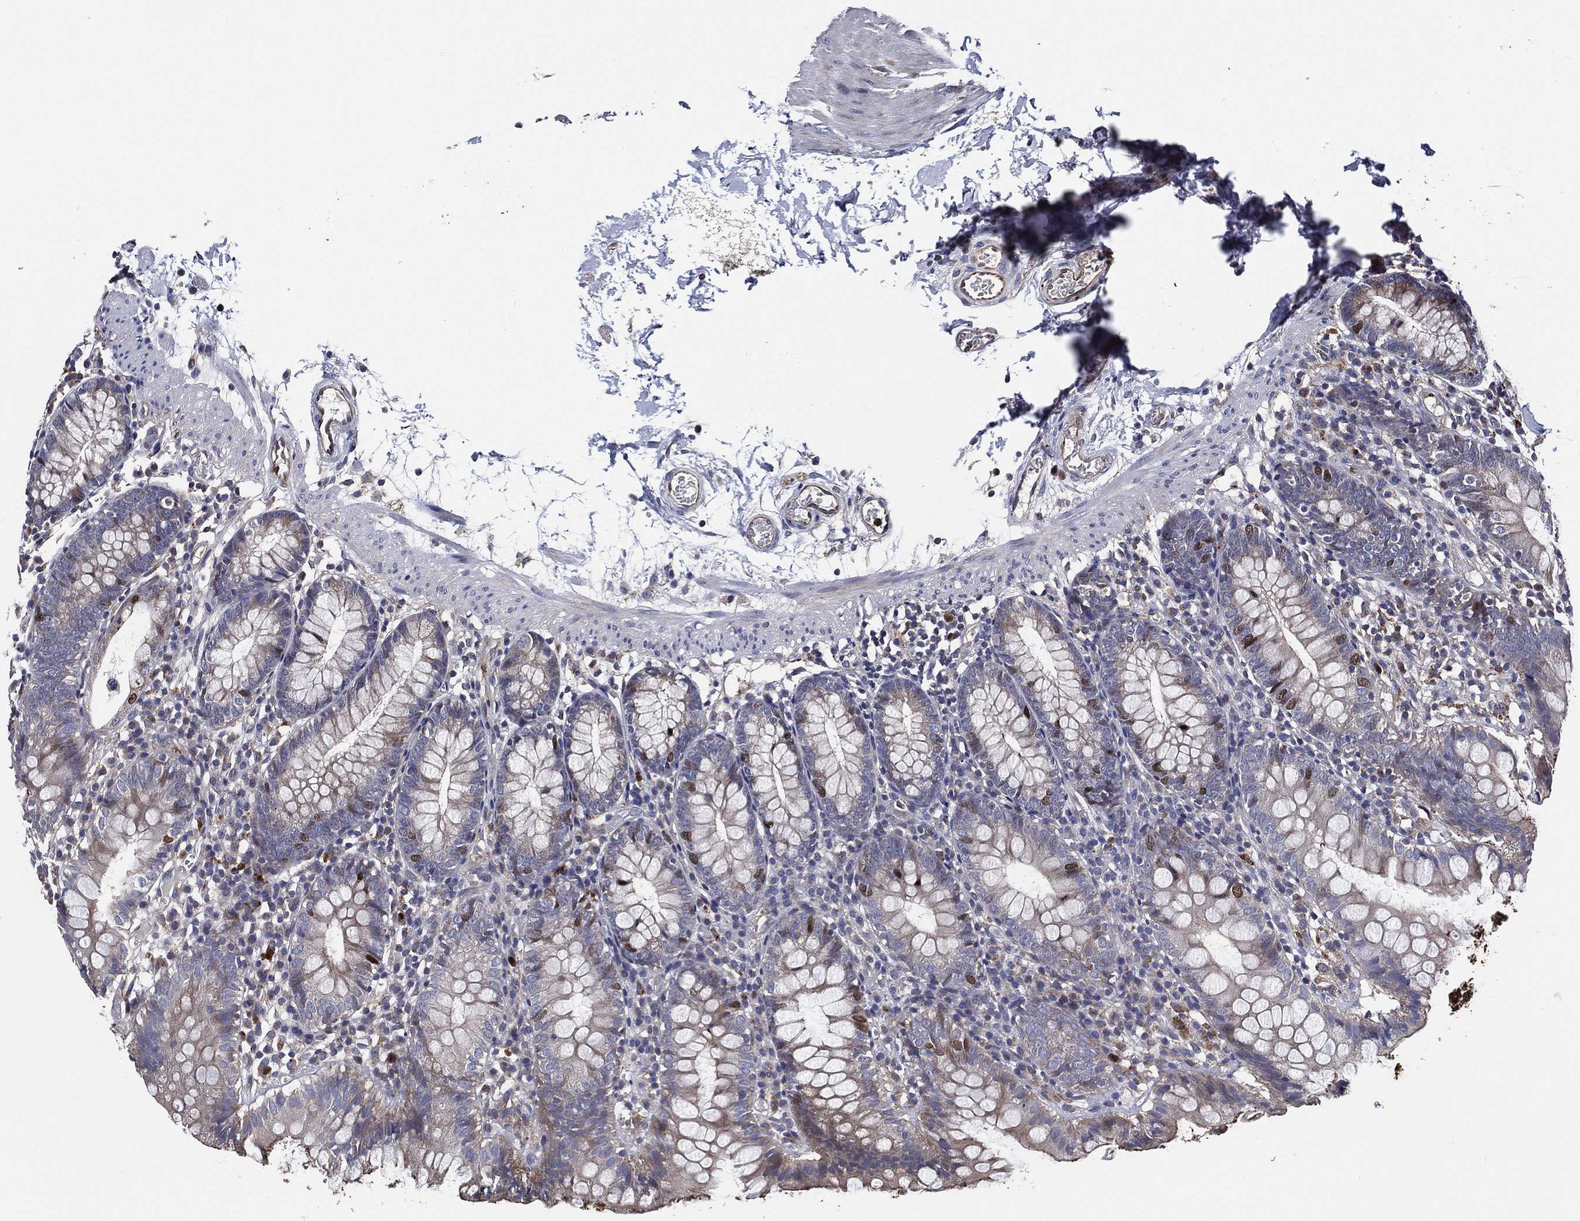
{"staining": {"intensity": "strong", "quantity": "25%-75%", "location": "cytoplasmic/membranous,nuclear"}, "tissue": "small intestine", "cell_type": "Glandular cells", "image_type": "normal", "snomed": [{"axis": "morphology", "description": "Normal tissue, NOS"}, {"axis": "topography", "description": "Small intestine"}], "caption": "A brown stain labels strong cytoplasmic/membranous,nuclear staining of a protein in glandular cells of normal human small intestine. (Brightfield microscopy of DAB IHC at high magnification).", "gene": "KIF20B", "patient": {"sex": "female", "age": 90}}